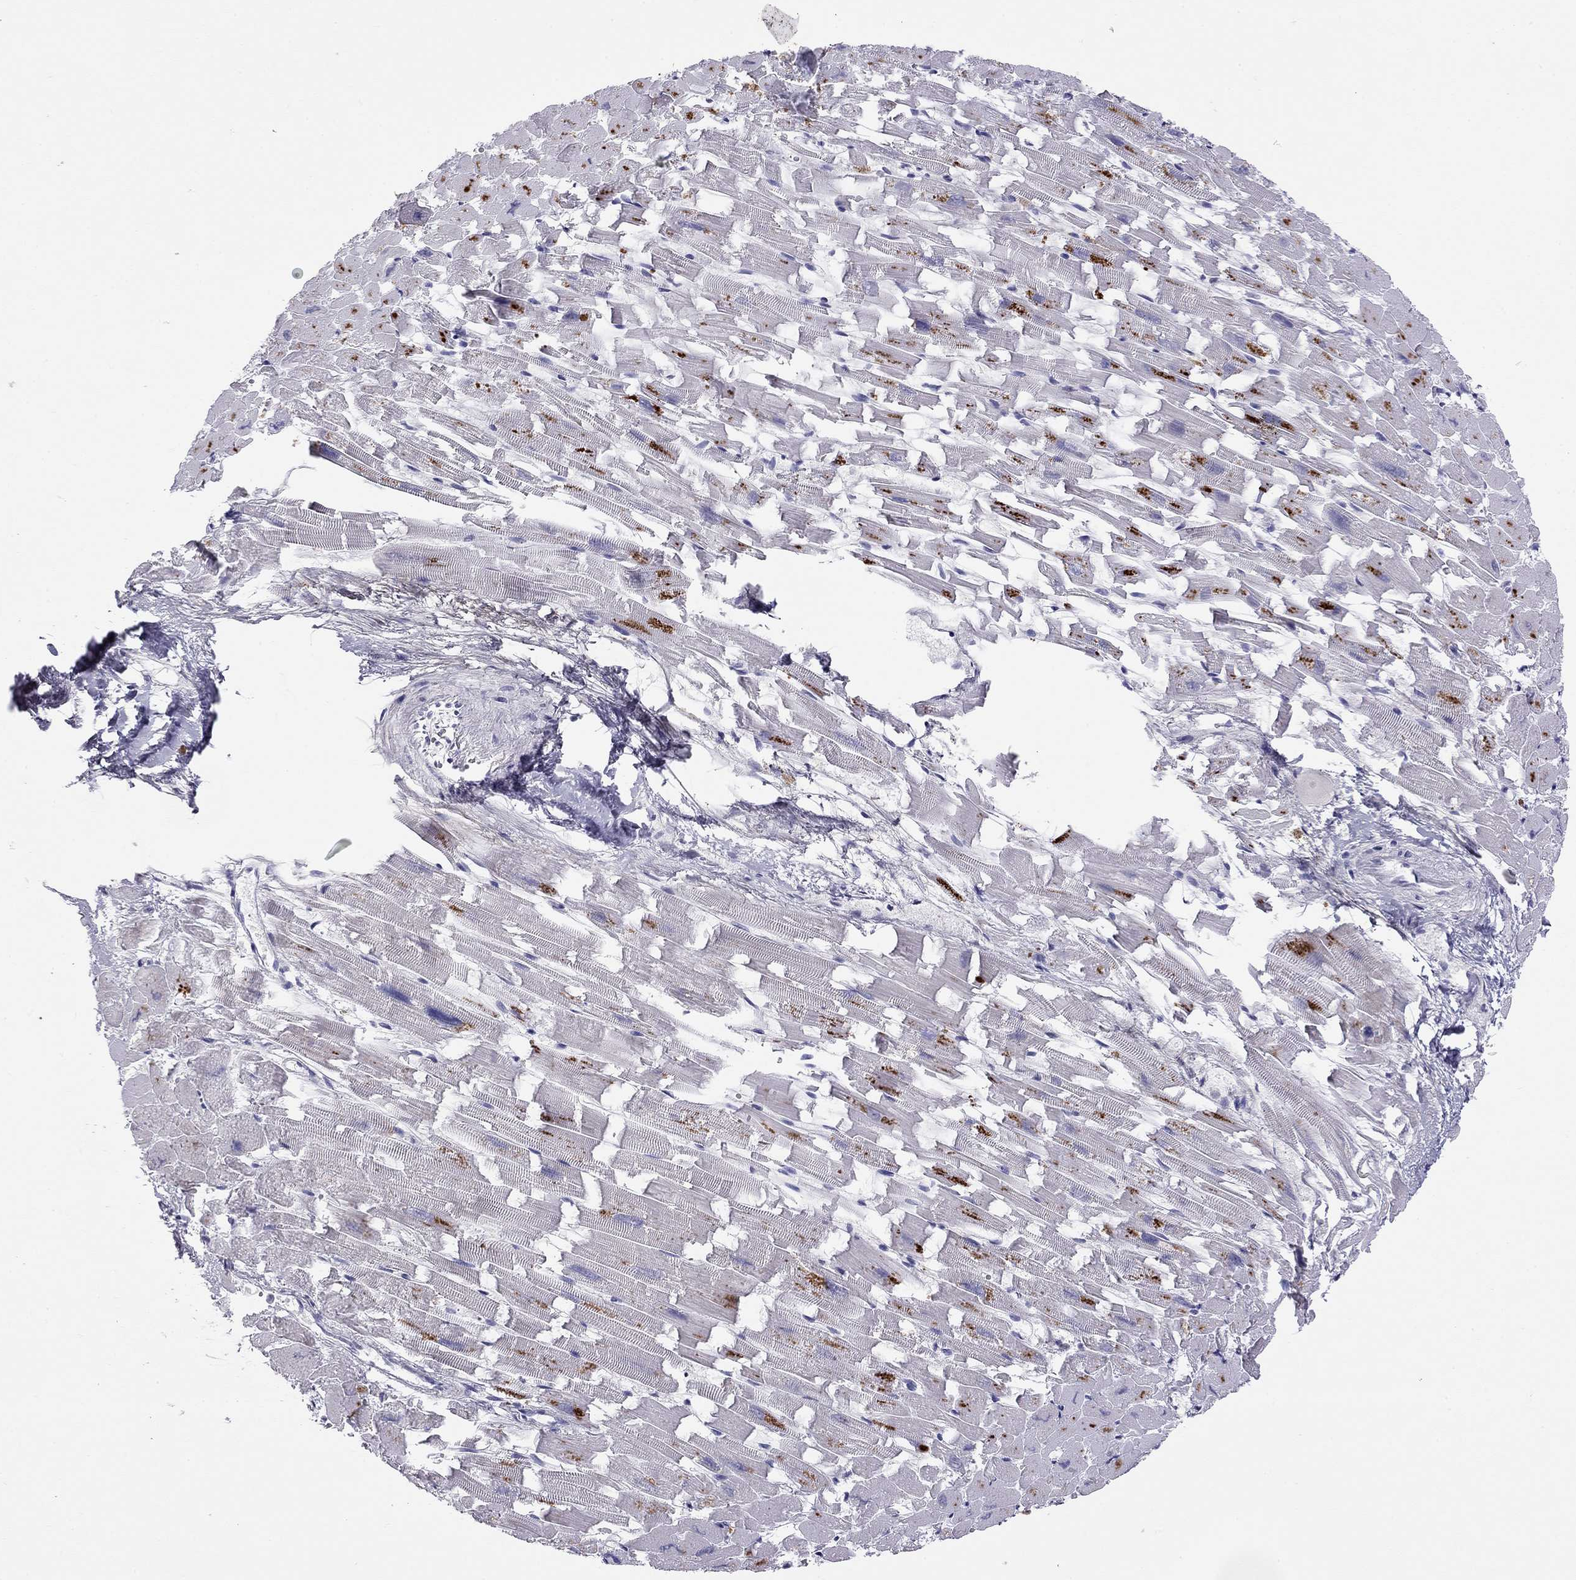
{"staining": {"intensity": "negative", "quantity": "none", "location": "none"}, "tissue": "heart muscle", "cell_type": "Cardiomyocytes", "image_type": "normal", "snomed": [{"axis": "morphology", "description": "Normal tissue, NOS"}, {"axis": "topography", "description": "Heart"}], "caption": "This is an immunohistochemistry (IHC) histopathology image of benign heart muscle. There is no expression in cardiomyocytes.", "gene": "C8orf88", "patient": {"sex": "female", "age": 64}}